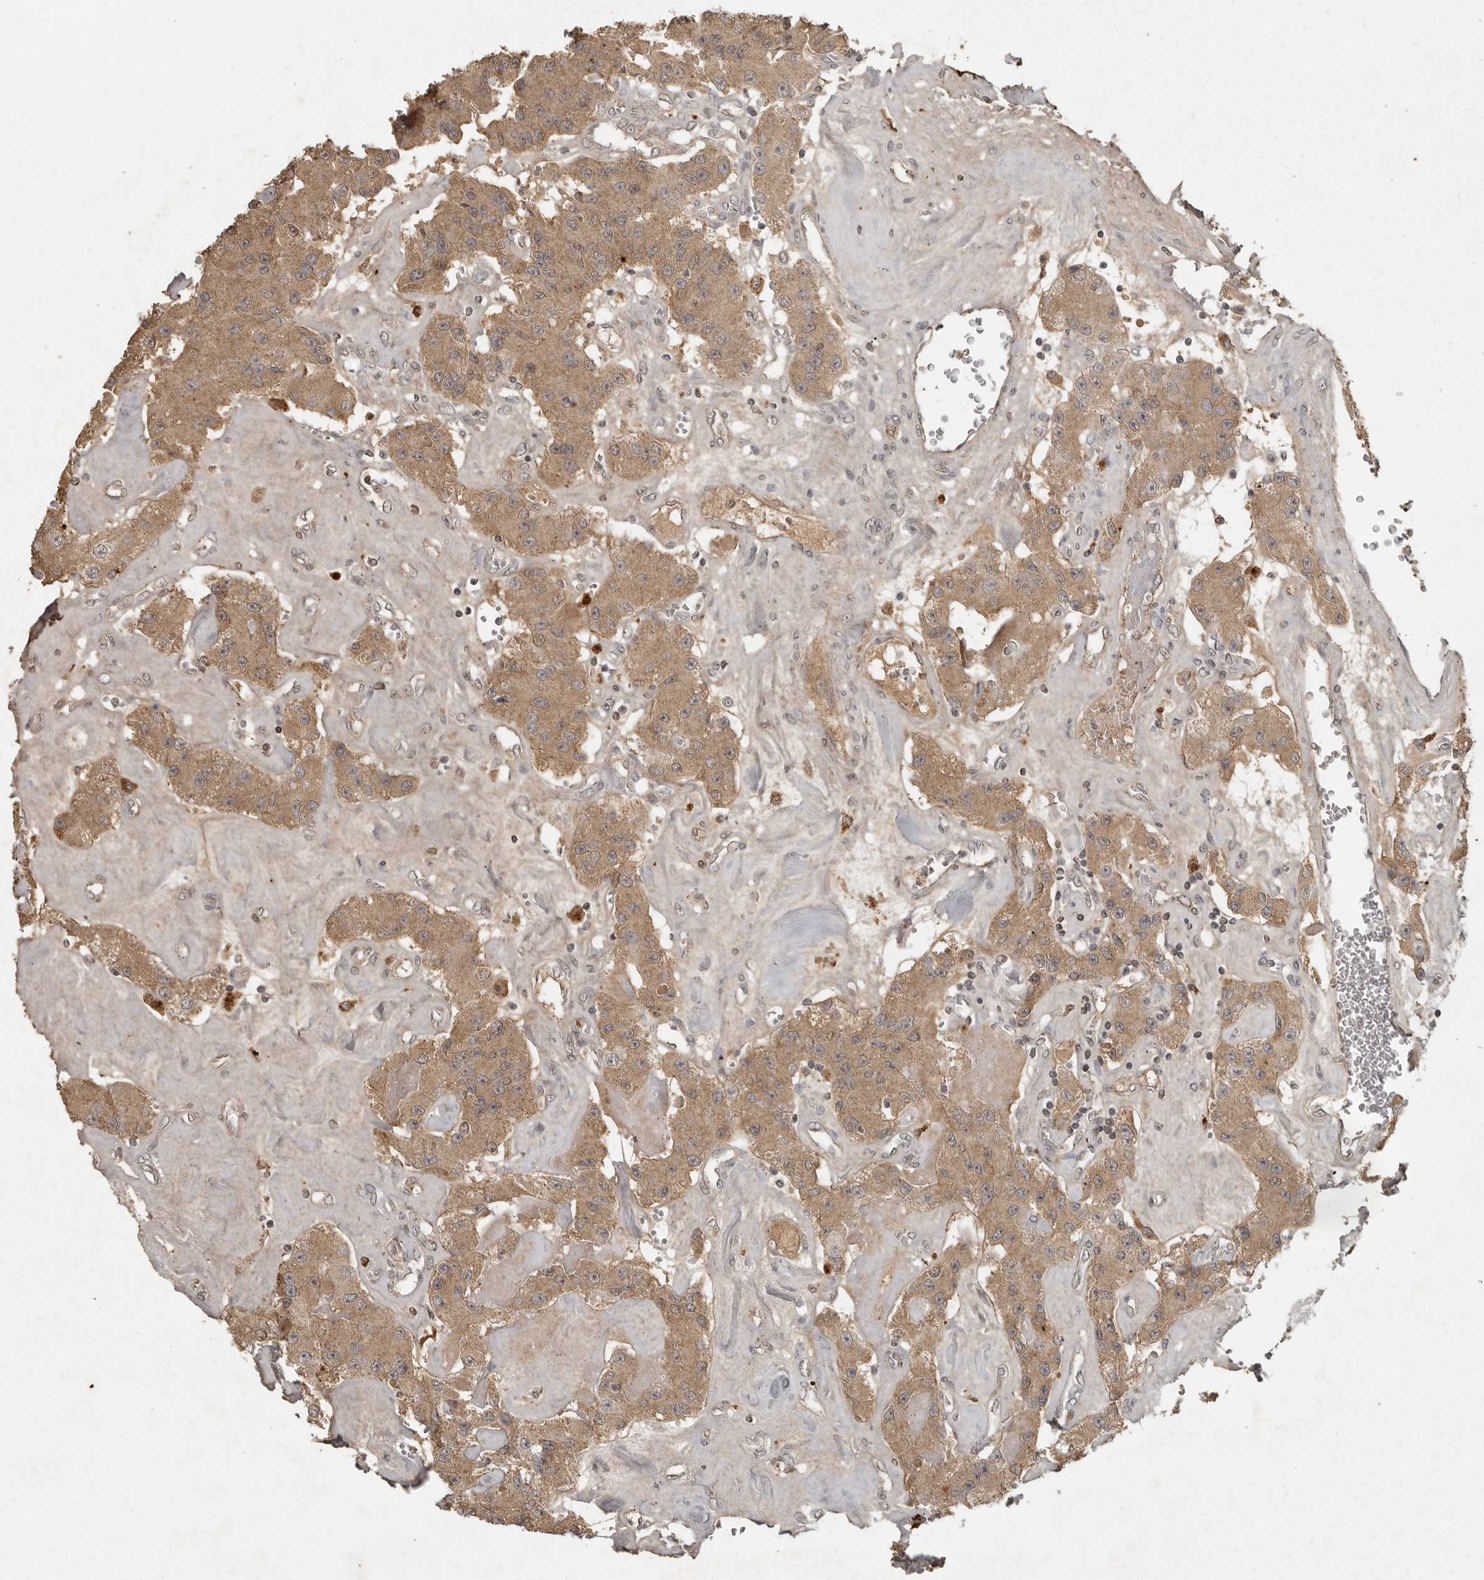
{"staining": {"intensity": "moderate", "quantity": ">75%", "location": "cytoplasmic/membranous"}, "tissue": "carcinoid", "cell_type": "Tumor cells", "image_type": "cancer", "snomed": [{"axis": "morphology", "description": "Carcinoid, malignant, NOS"}, {"axis": "topography", "description": "Pancreas"}], "caption": "Immunohistochemical staining of carcinoid (malignant) reveals medium levels of moderate cytoplasmic/membranous expression in approximately >75% of tumor cells. Using DAB (3,3'-diaminobenzidine) (brown) and hematoxylin (blue) stains, captured at high magnification using brightfield microscopy.", "gene": "CTF1", "patient": {"sex": "male", "age": 41}}